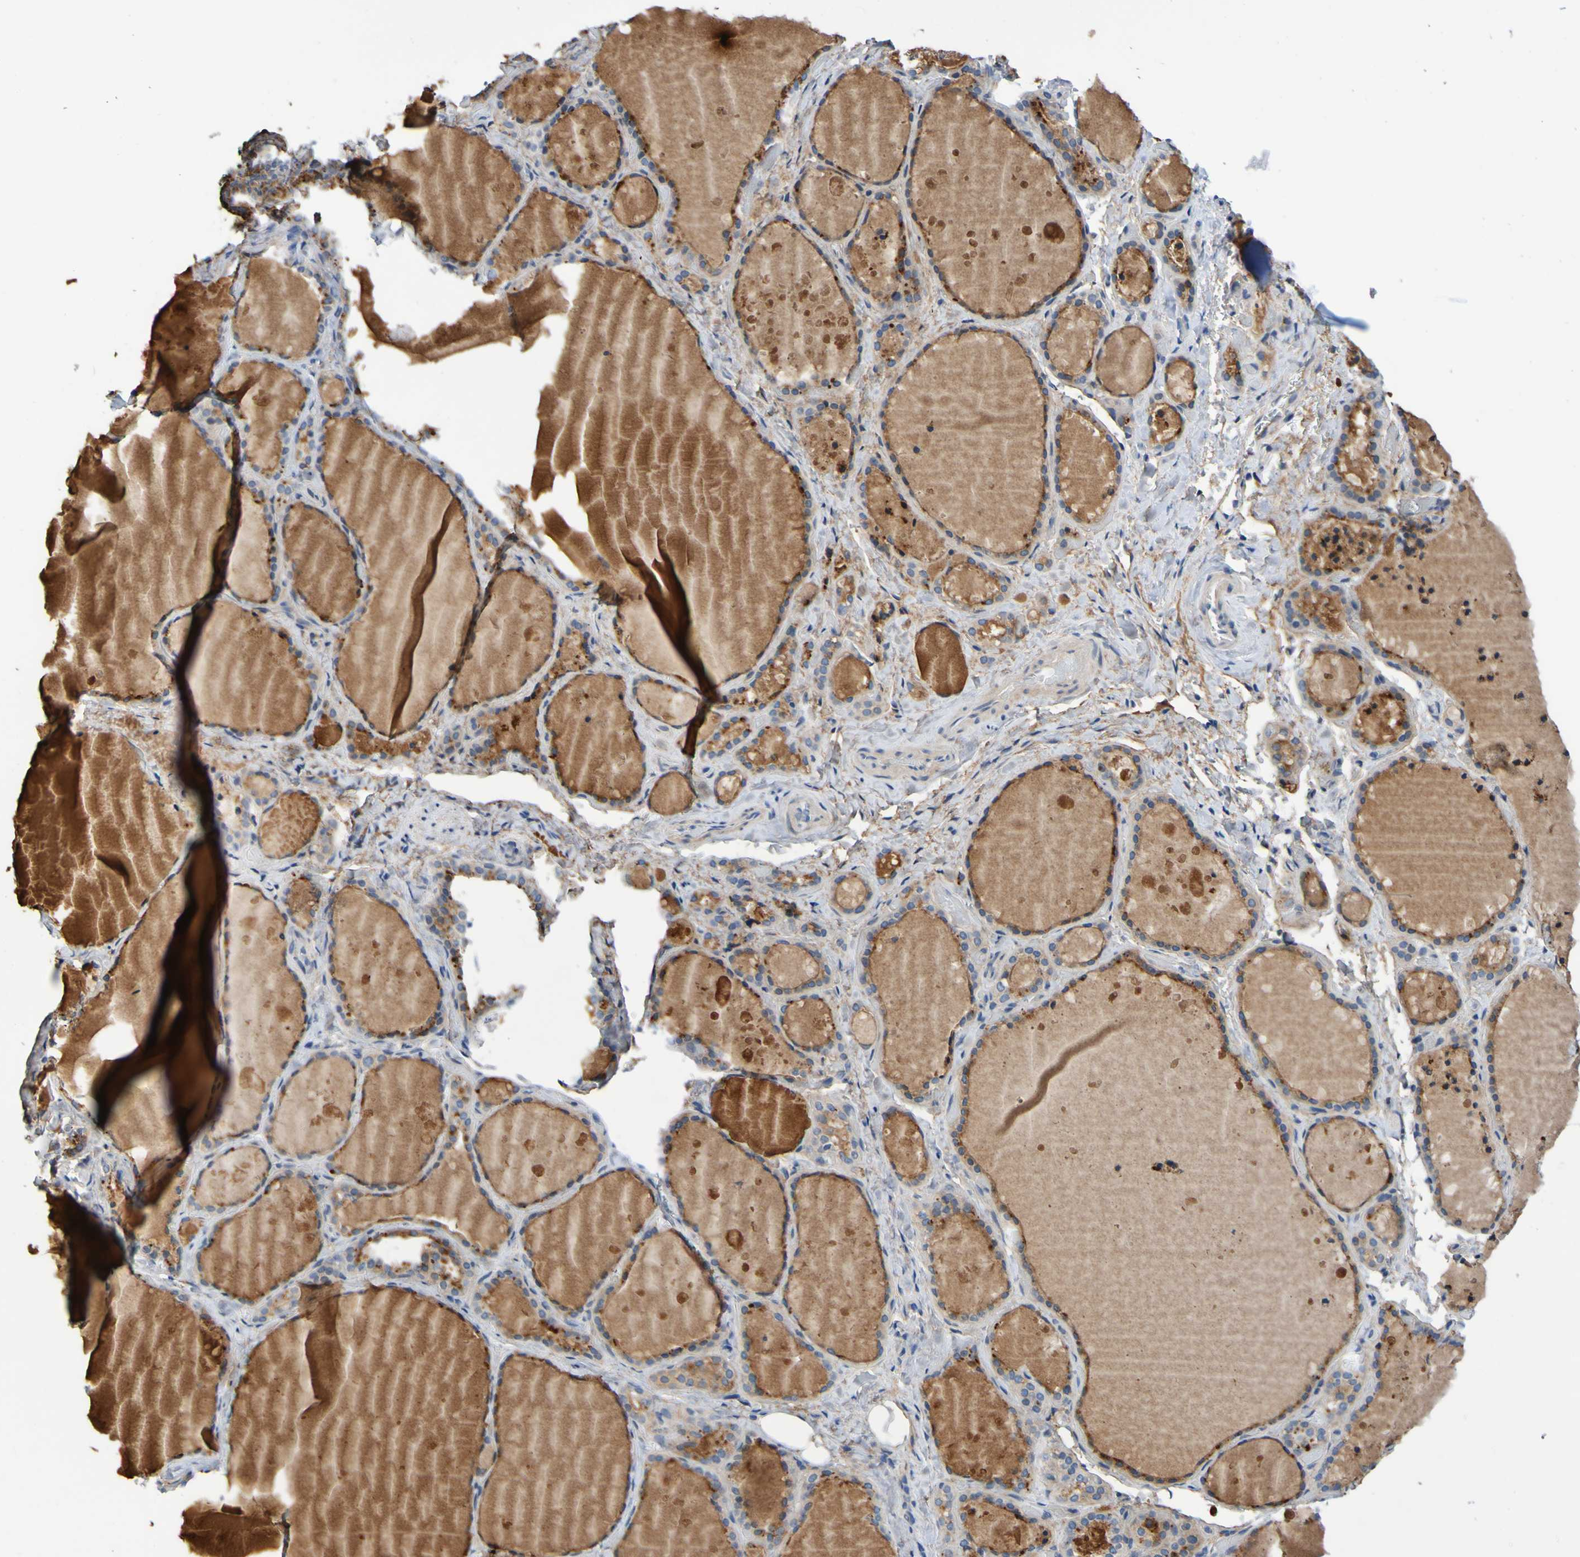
{"staining": {"intensity": "weak", "quantity": ">75%", "location": "cytoplasmic/membranous"}, "tissue": "thyroid gland", "cell_type": "Glandular cells", "image_type": "normal", "snomed": [{"axis": "morphology", "description": "Normal tissue, NOS"}, {"axis": "topography", "description": "Thyroid gland"}], "caption": "Brown immunohistochemical staining in benign thyroid gland reveals weak cytoplasmic/membranous expression in approximately >75% of glandular cells.", "gene": "METAP2", "patient": {"sex": "female", "age": 44}}